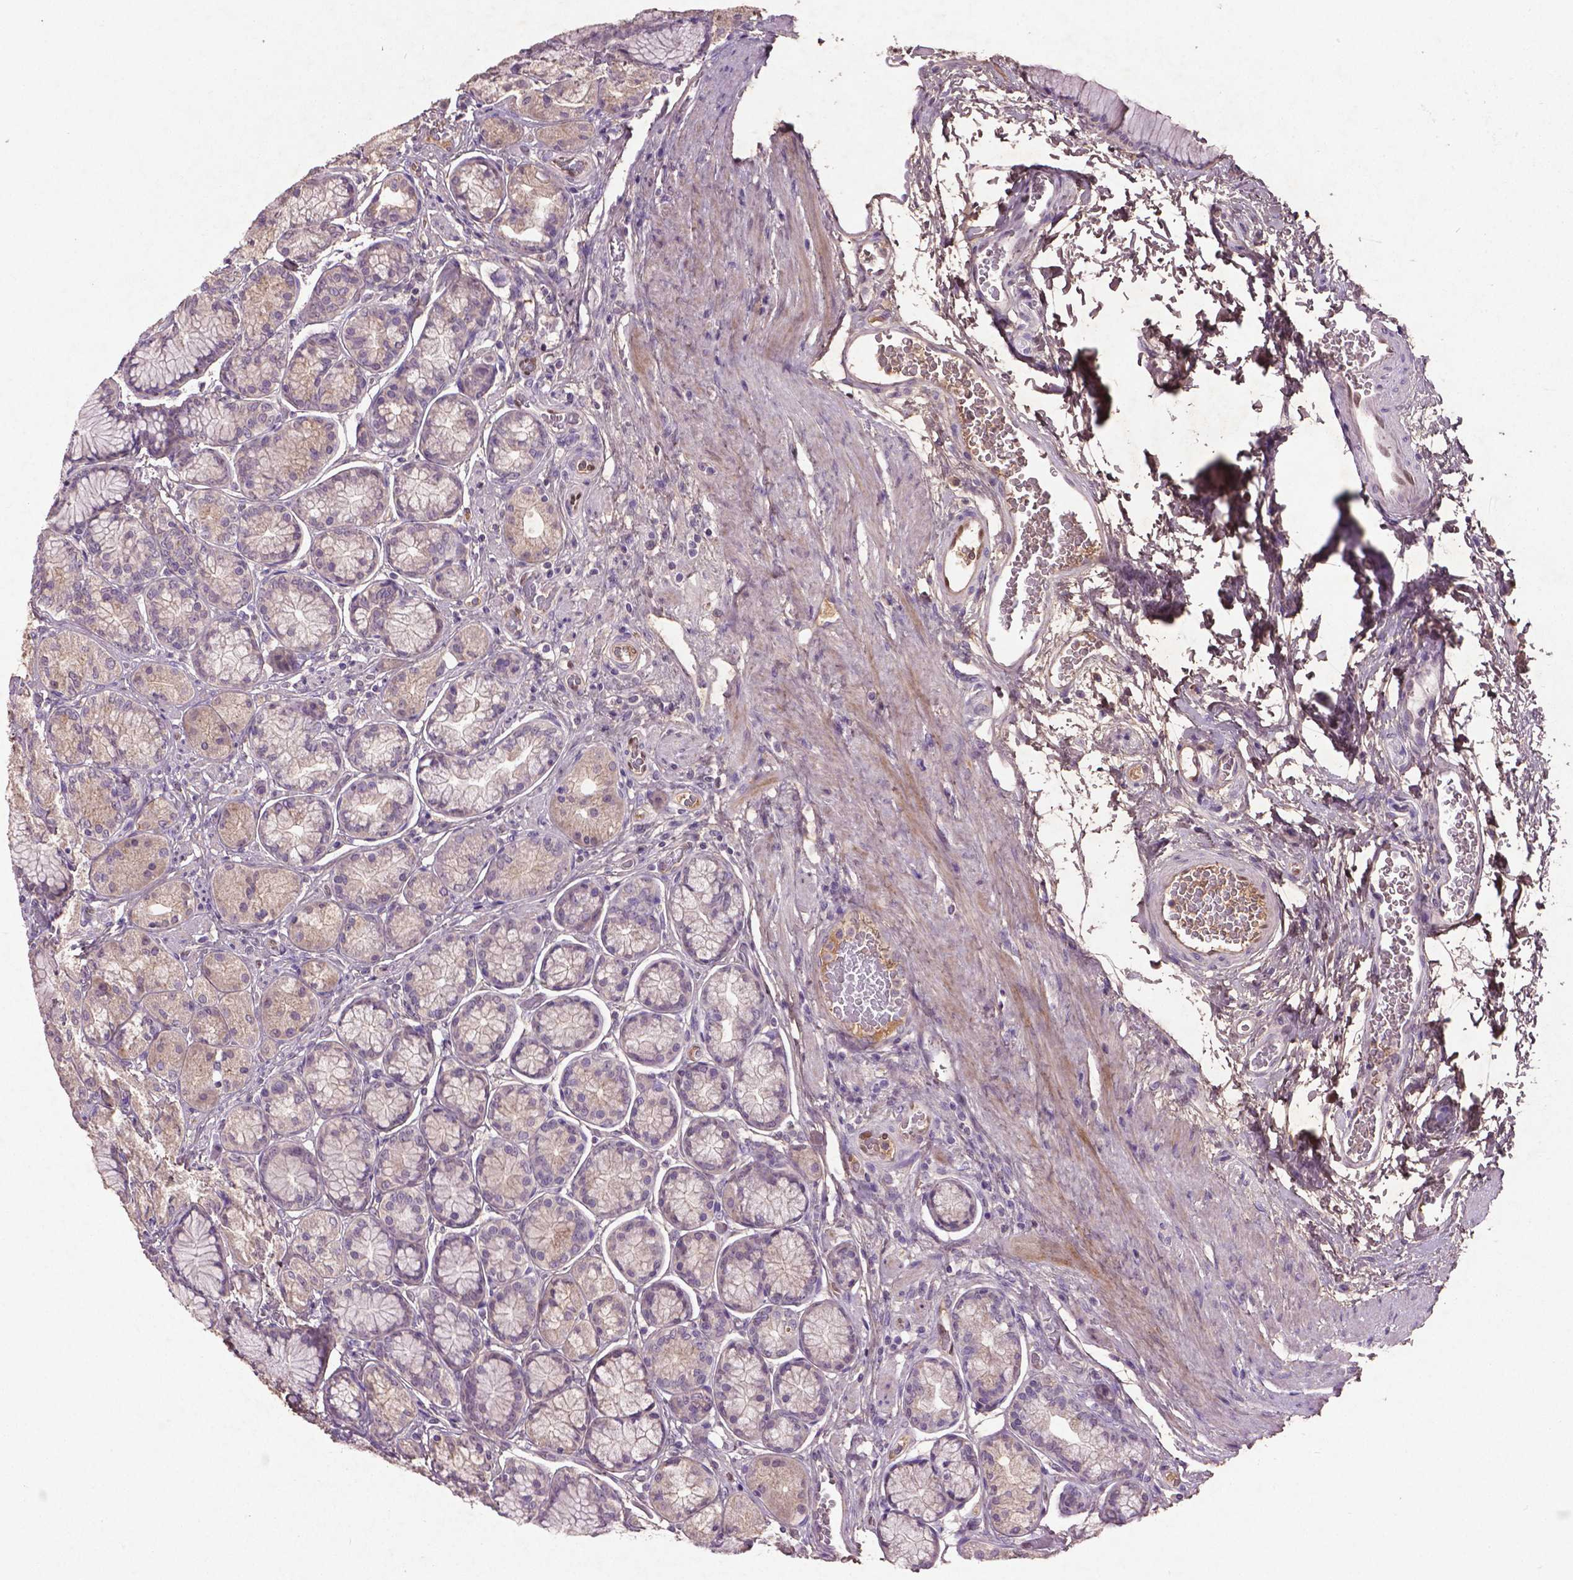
{"staining": {"intensity": "negative", "quantity": "none", "location": "none"}, "tissue": "stomach", "cell_type": "Glandular cells", "image_type": "normal", "snomed": [{"axis": "morphology", "description": "Normal tissue, NOS"}, {"axis": "morphology", "description": "Adenocarcinoma, NOS"}, {"axis": "morphology", "description": "Adenocarcinoma, High grade"}, {"axis": "topography", "description": "Stomach, upper"}, {"axis": "topography", "description": "Stomach"}], "caption": "DAB (3,3'-diaminobenzidine) immunohistochemical staining of unremarkable stomach exhibits no significant positivity in glandular cells. (DAB (3,3'-diaminobenzidine) immunohistochemistry with hematoxylin counter stain).", "gene": "SOX17", "patient": {"sex": "female", "age": 65}}